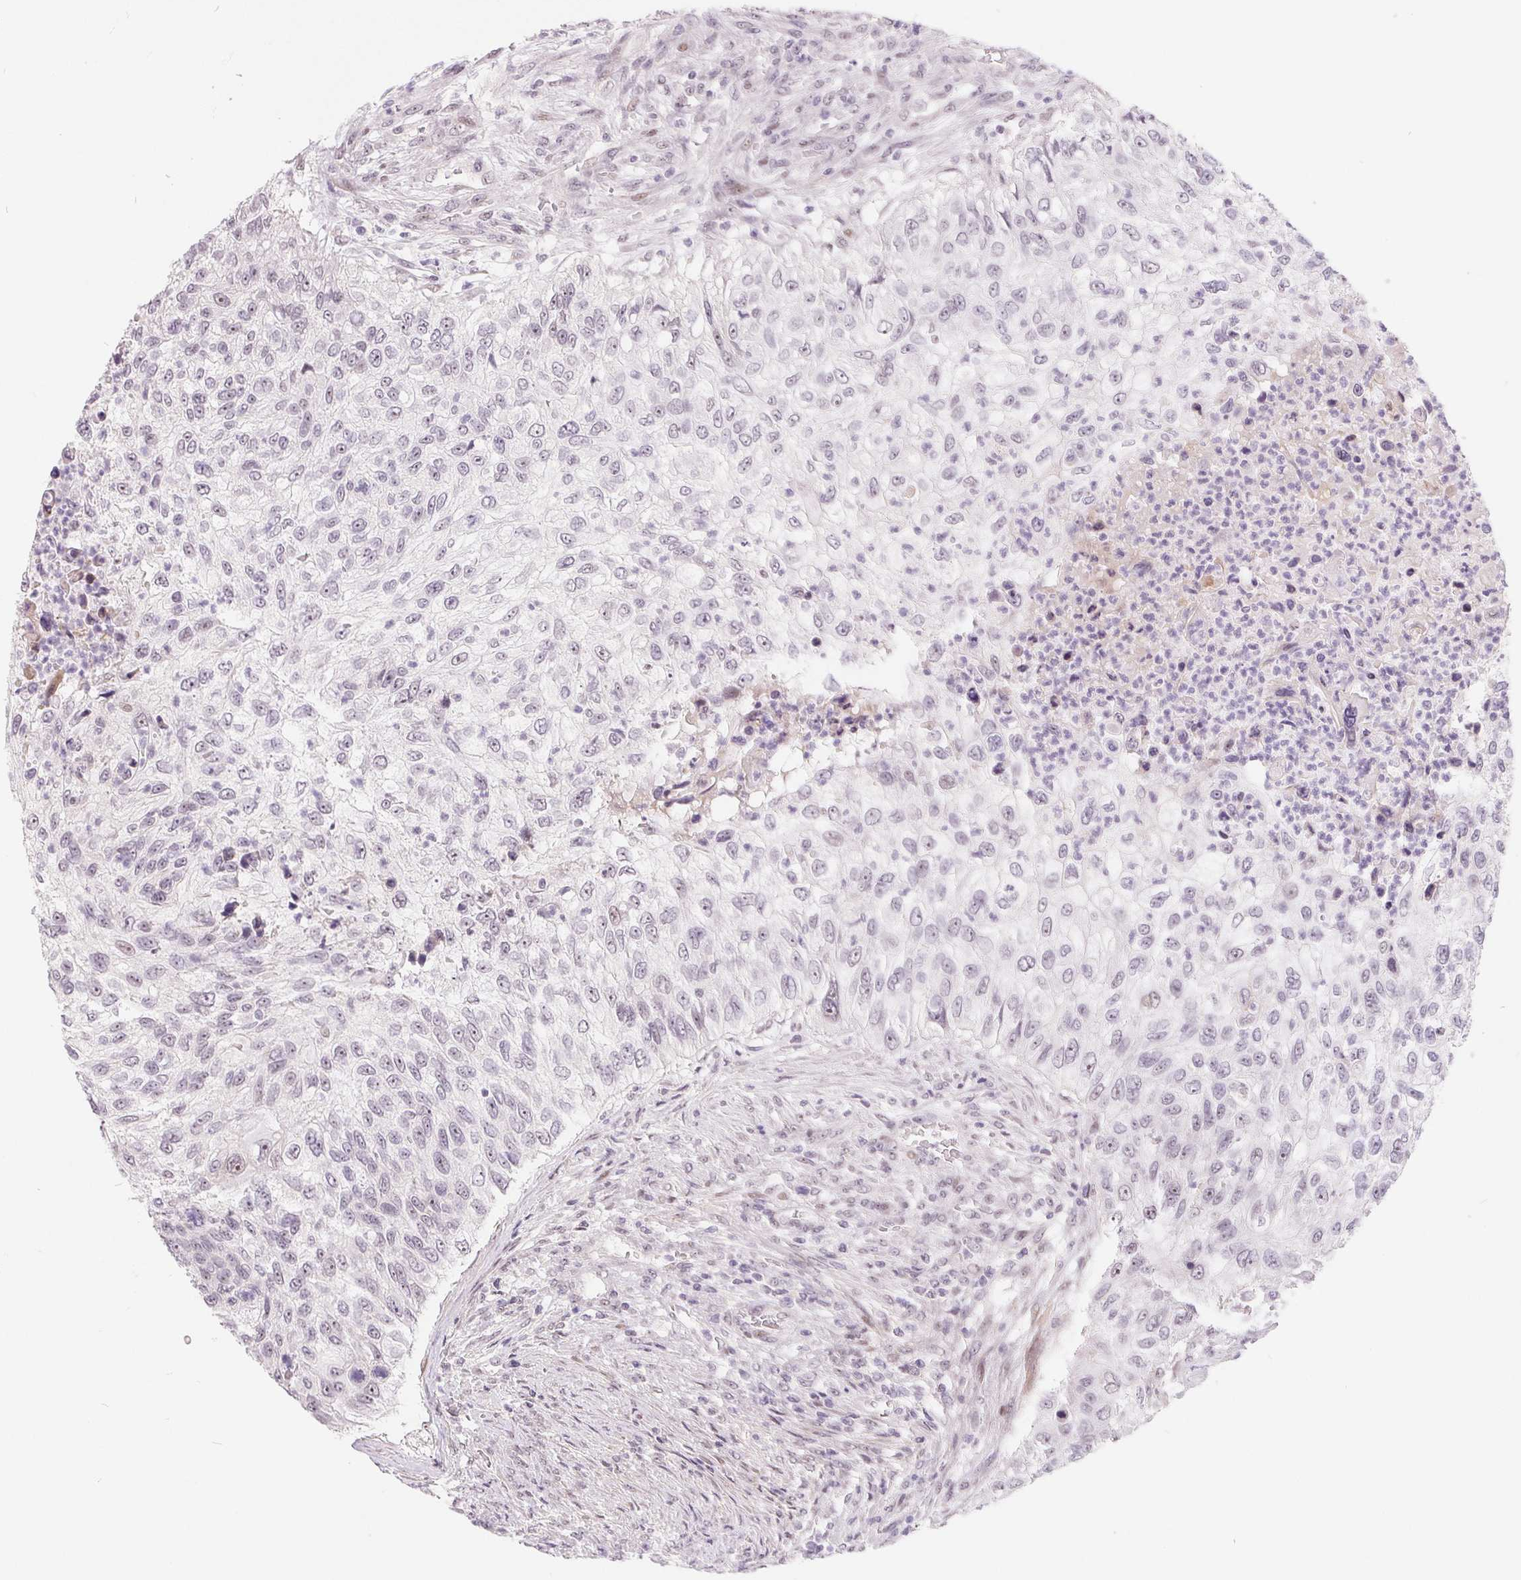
{"staining": {"intensity": "negative", "quantity": "none", "location": "none"}, "tissue": "urothelial cancer", "cell_type": "Tumor cells", "image_type": "cancer", "snomed": [{"axis": "morphology", "description": "Urothelial carcinoma, High grade"}, {"axis": "topography", "description": "Urinary bladder"}], "caption": "Tumor cells show no significant positivity in urothelial cancer.", "gene": "NRG2", "patient": {"sex": "female", "age": 60}}